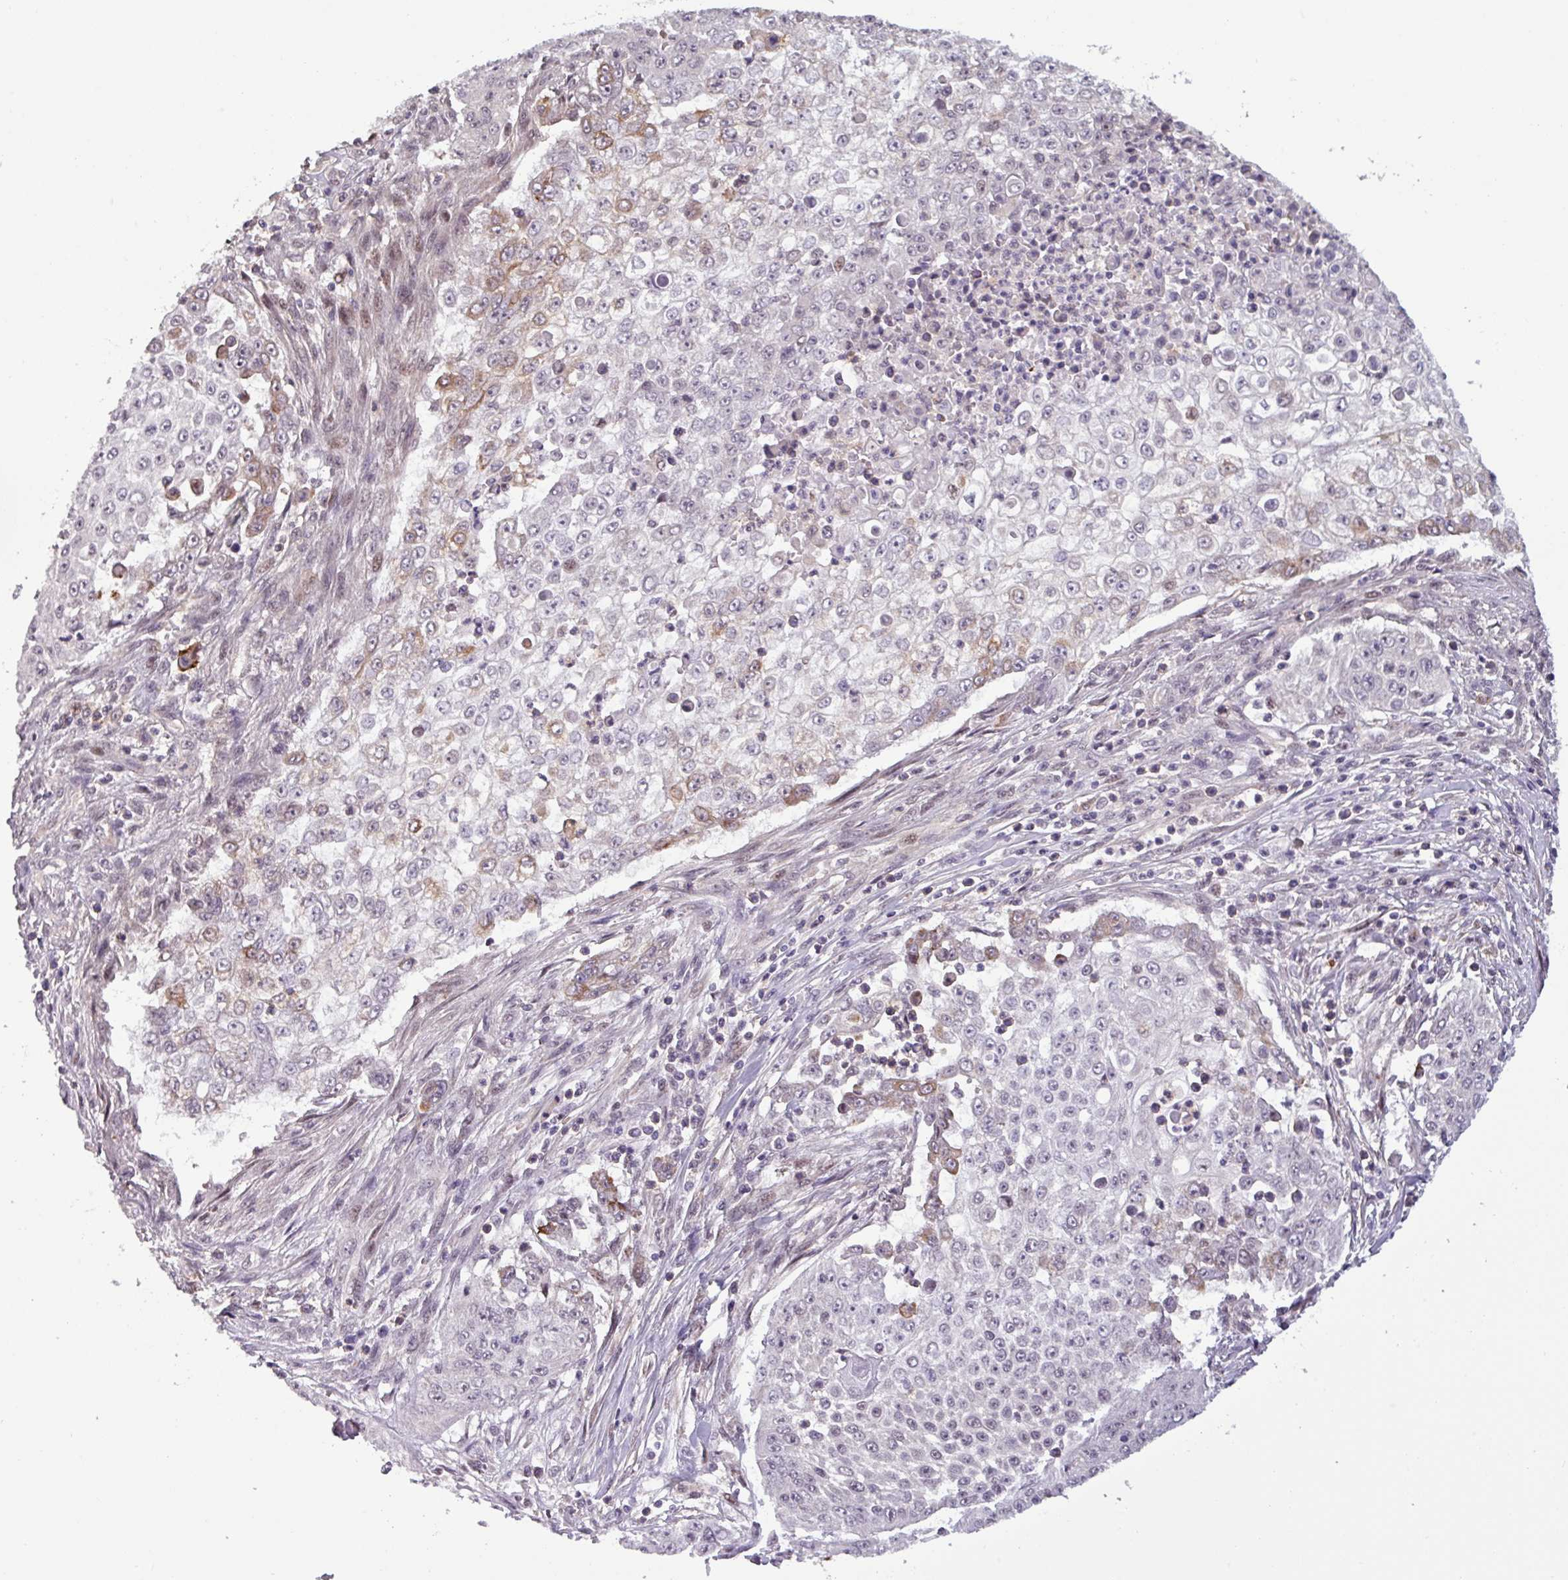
{"staining": {"intensity": "moderate", "quantity": "<25%", "location": "cytoplasmic/membranous"}, "tissue": "skin cancer", "cell_type": "Tumor cells", "image_type": "cancer", "snomed": [{"axis": "morphology", "description": "Squamous cell carcinoma, NOS"}, {"axis": "topography", "description": "Skin"}], "caption": "Immunohistochemistry of squamous cell carcinoma (skin) displays low levels of moderate cytoplasmic/membranous positivity in about <25% of tumor cells.", "gene": "NPFFR1", "patient": {"sex": "male", "age": 24}}